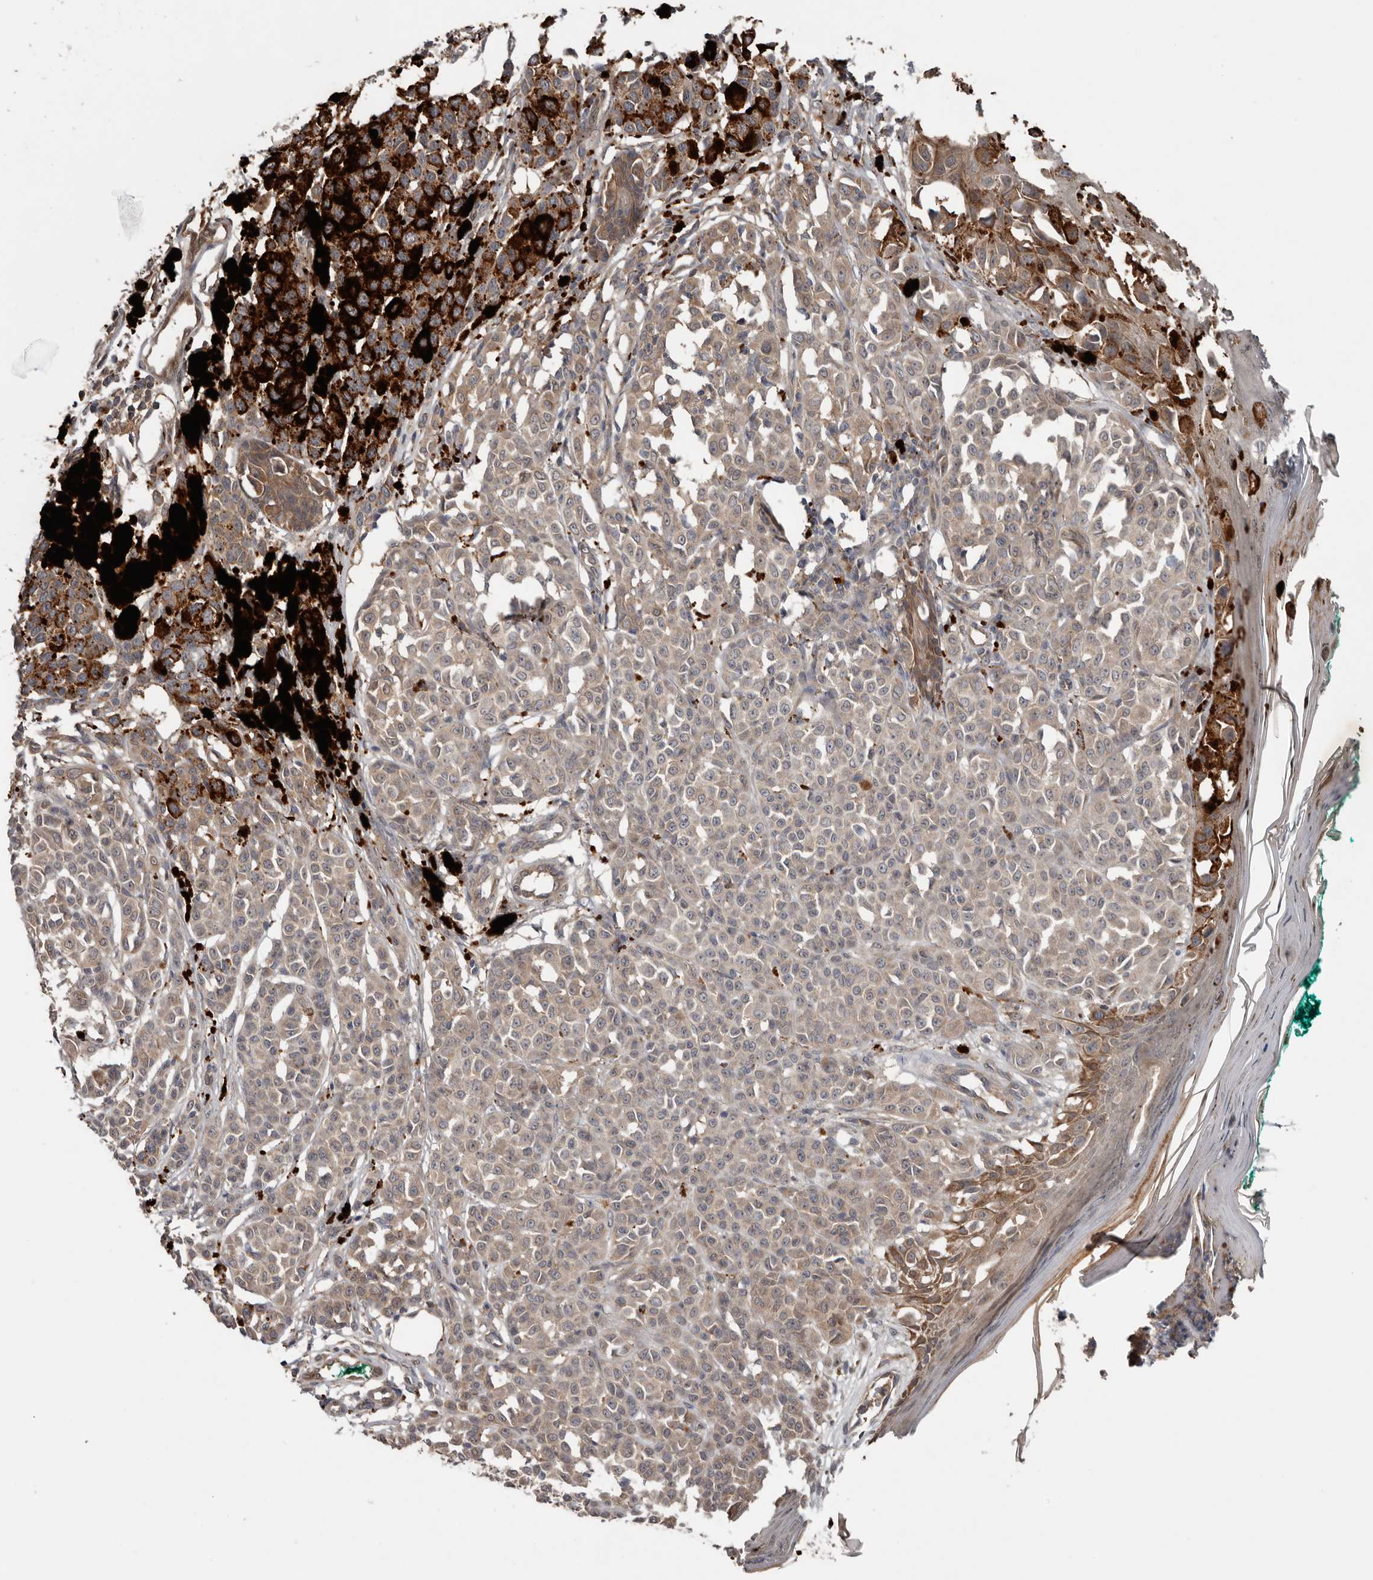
{"staining": {"intensity": "weak", "quantity": "<25%", "location": "cytoplasmic/membranous"}, "tissue": "melanoma", "cell_type": "Tumor cells", "image_type": "cancer", "snomed": [{"axis": "morphology", "description": "Malignant melanoma, NOS"}, {"axis": "topography", "description": "Skin of leg"}], "caption": "Tumor cells are negative for protein expression in human melanoma.", "gene": "DNAJB4", "patient": {"sex": "female", "age": 72}}